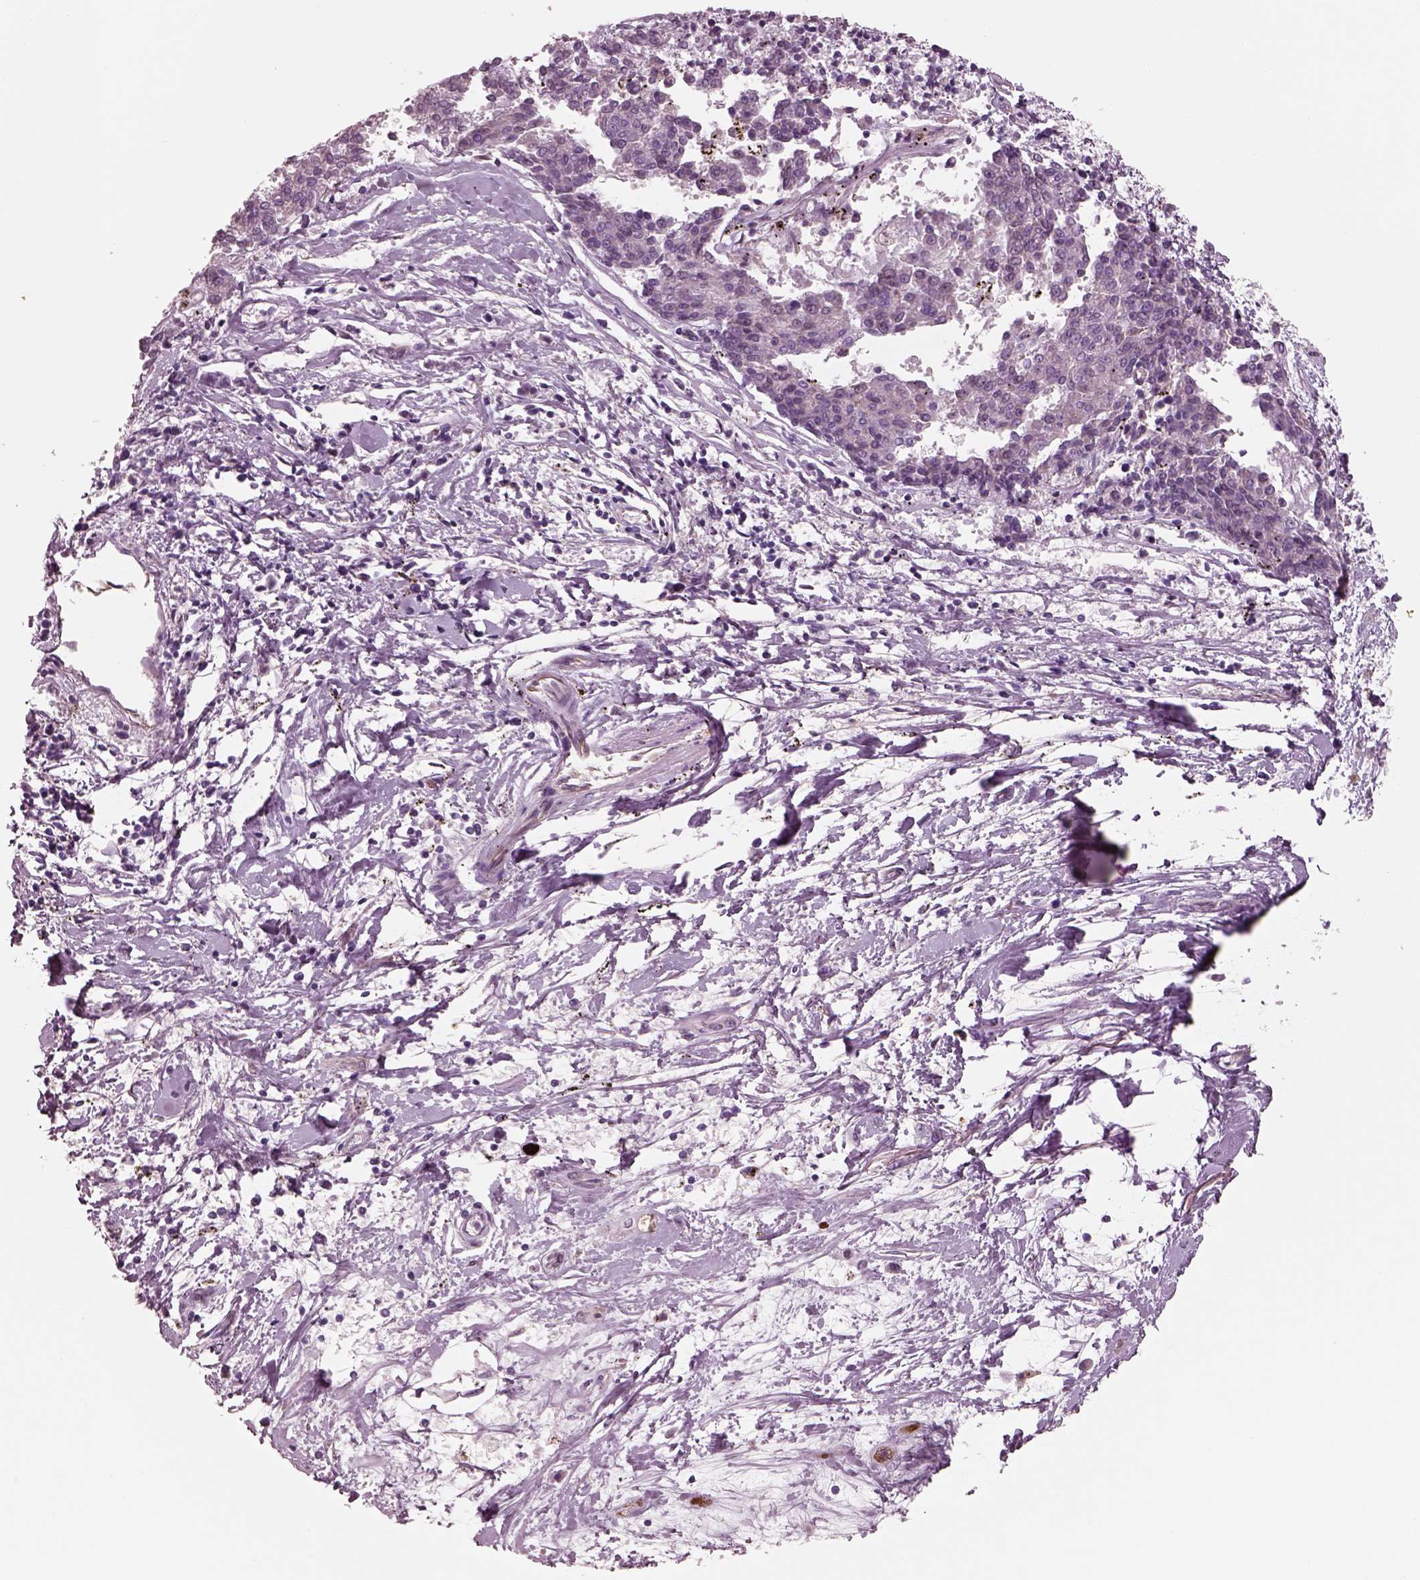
{"staining": {"intensity": "negative", "quantity": "none", "location": "none"}, "tissue": "melanoma", "cell_type": "Tumor cells", "image_type": "cancer", "snomed": [{"axis": "morphology", "description": "Malignant melanoma, NOS"}, {"axis": "topography", "description": "Skin"}], "caption": "IHC photomicrograph of neoplastic tissue: malignant melanoma stained with DAB (3,3'-diaminobenzidine) demonstrates no significant protein positivity in tumor cells.", "gene": "IGLL1", "patient": {"sex": "female", "age": 72}}